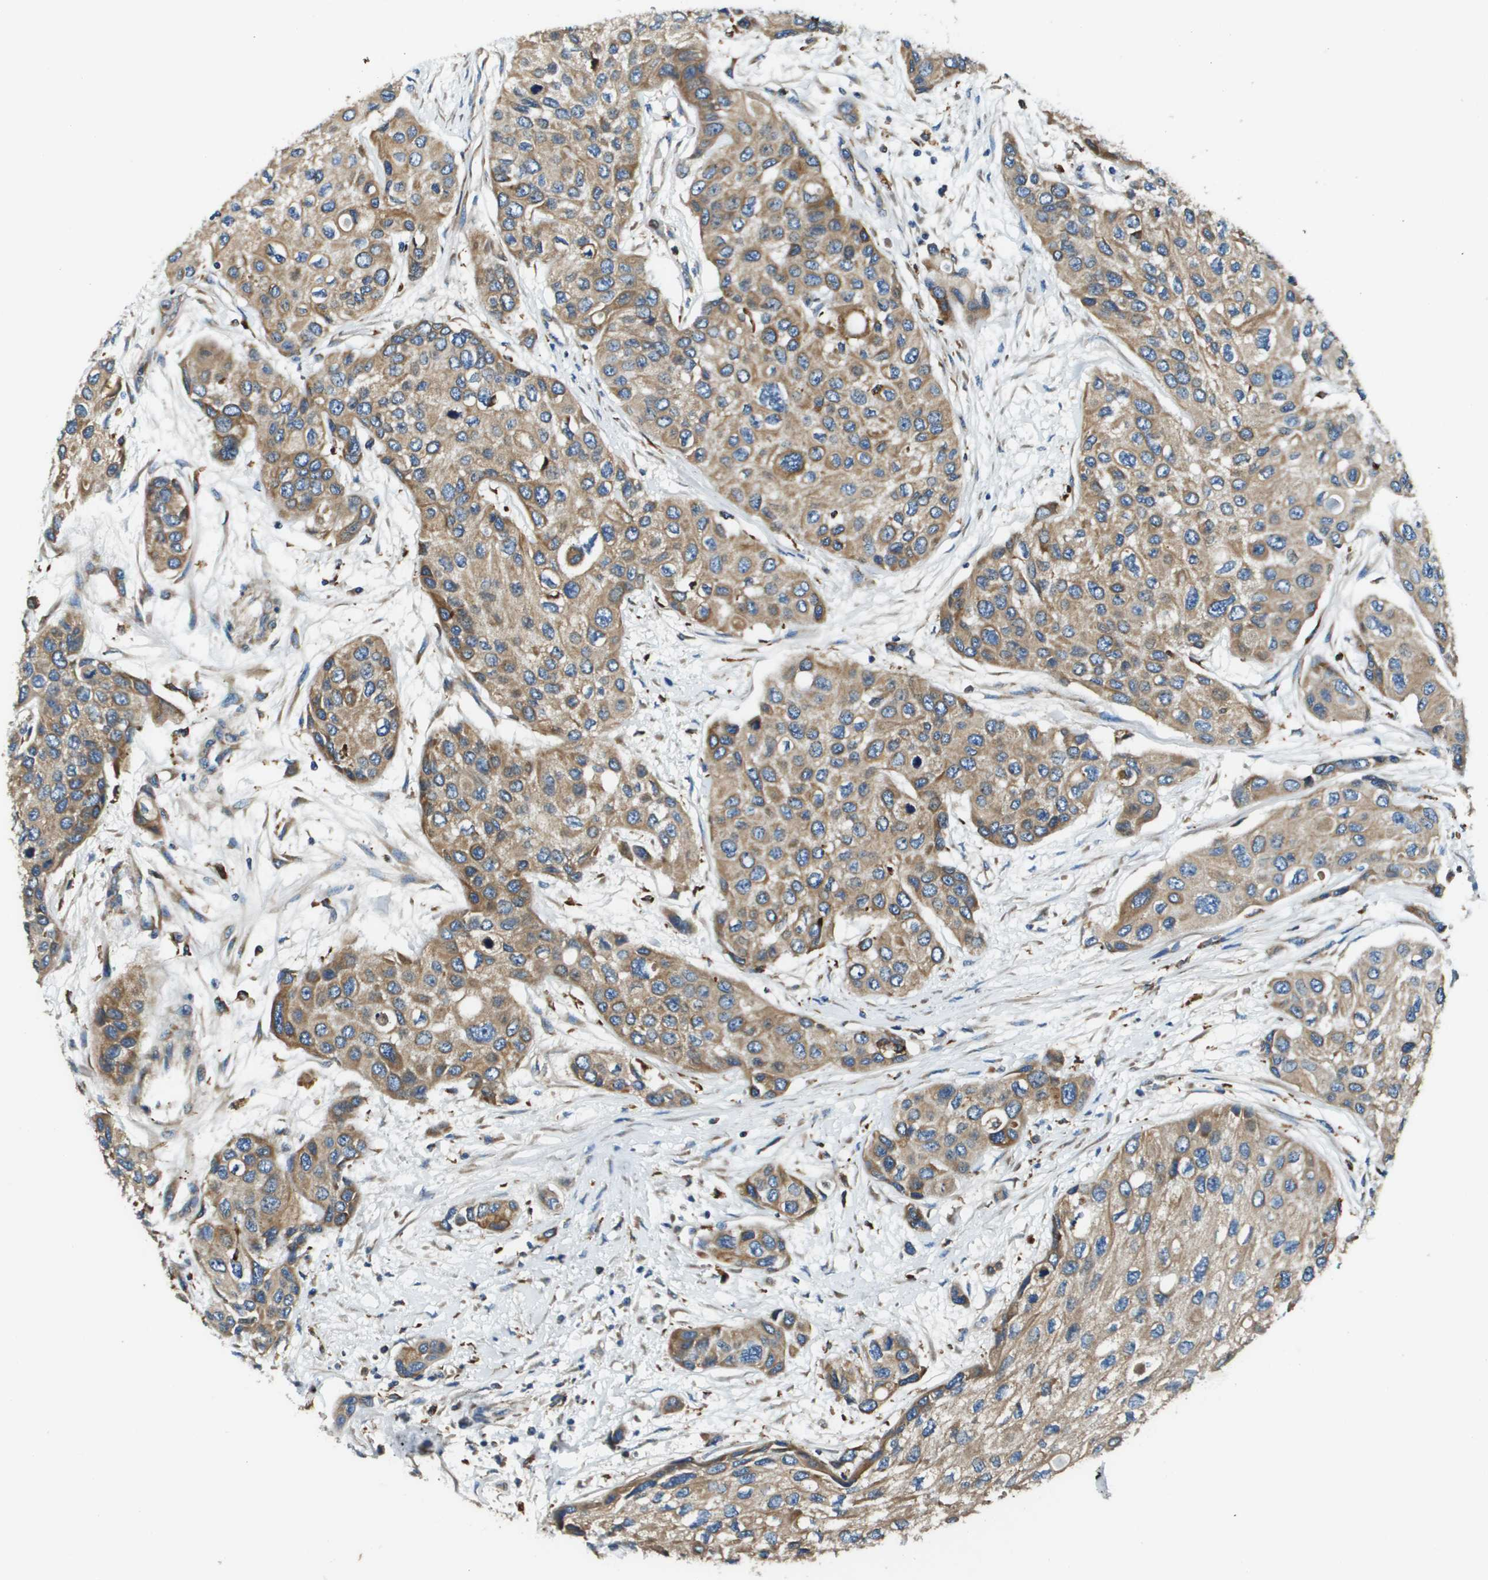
{"staining": {"intensity": "moderate", "quantity": ">75%", "location": "cytoplasmic/membranous"}, "tissue": "urothelial cancer", "cell_type": "Tumor cells", "image_type": "cancer", "snomed": [{"axis": "morphology", "description": "Urothelial carcinoma, High grade"}, {"axis": "topography", "description": "Urinary bladder"}], "caption": "This photomicrograph demonstrates IHC staining of human urothelial cancer, with medium moderate cytoplasmic/membranous expression in approximately >75% of tumor cells.", "gene": "CNPY3", "patient": {"sex": "female", "age": 56}}